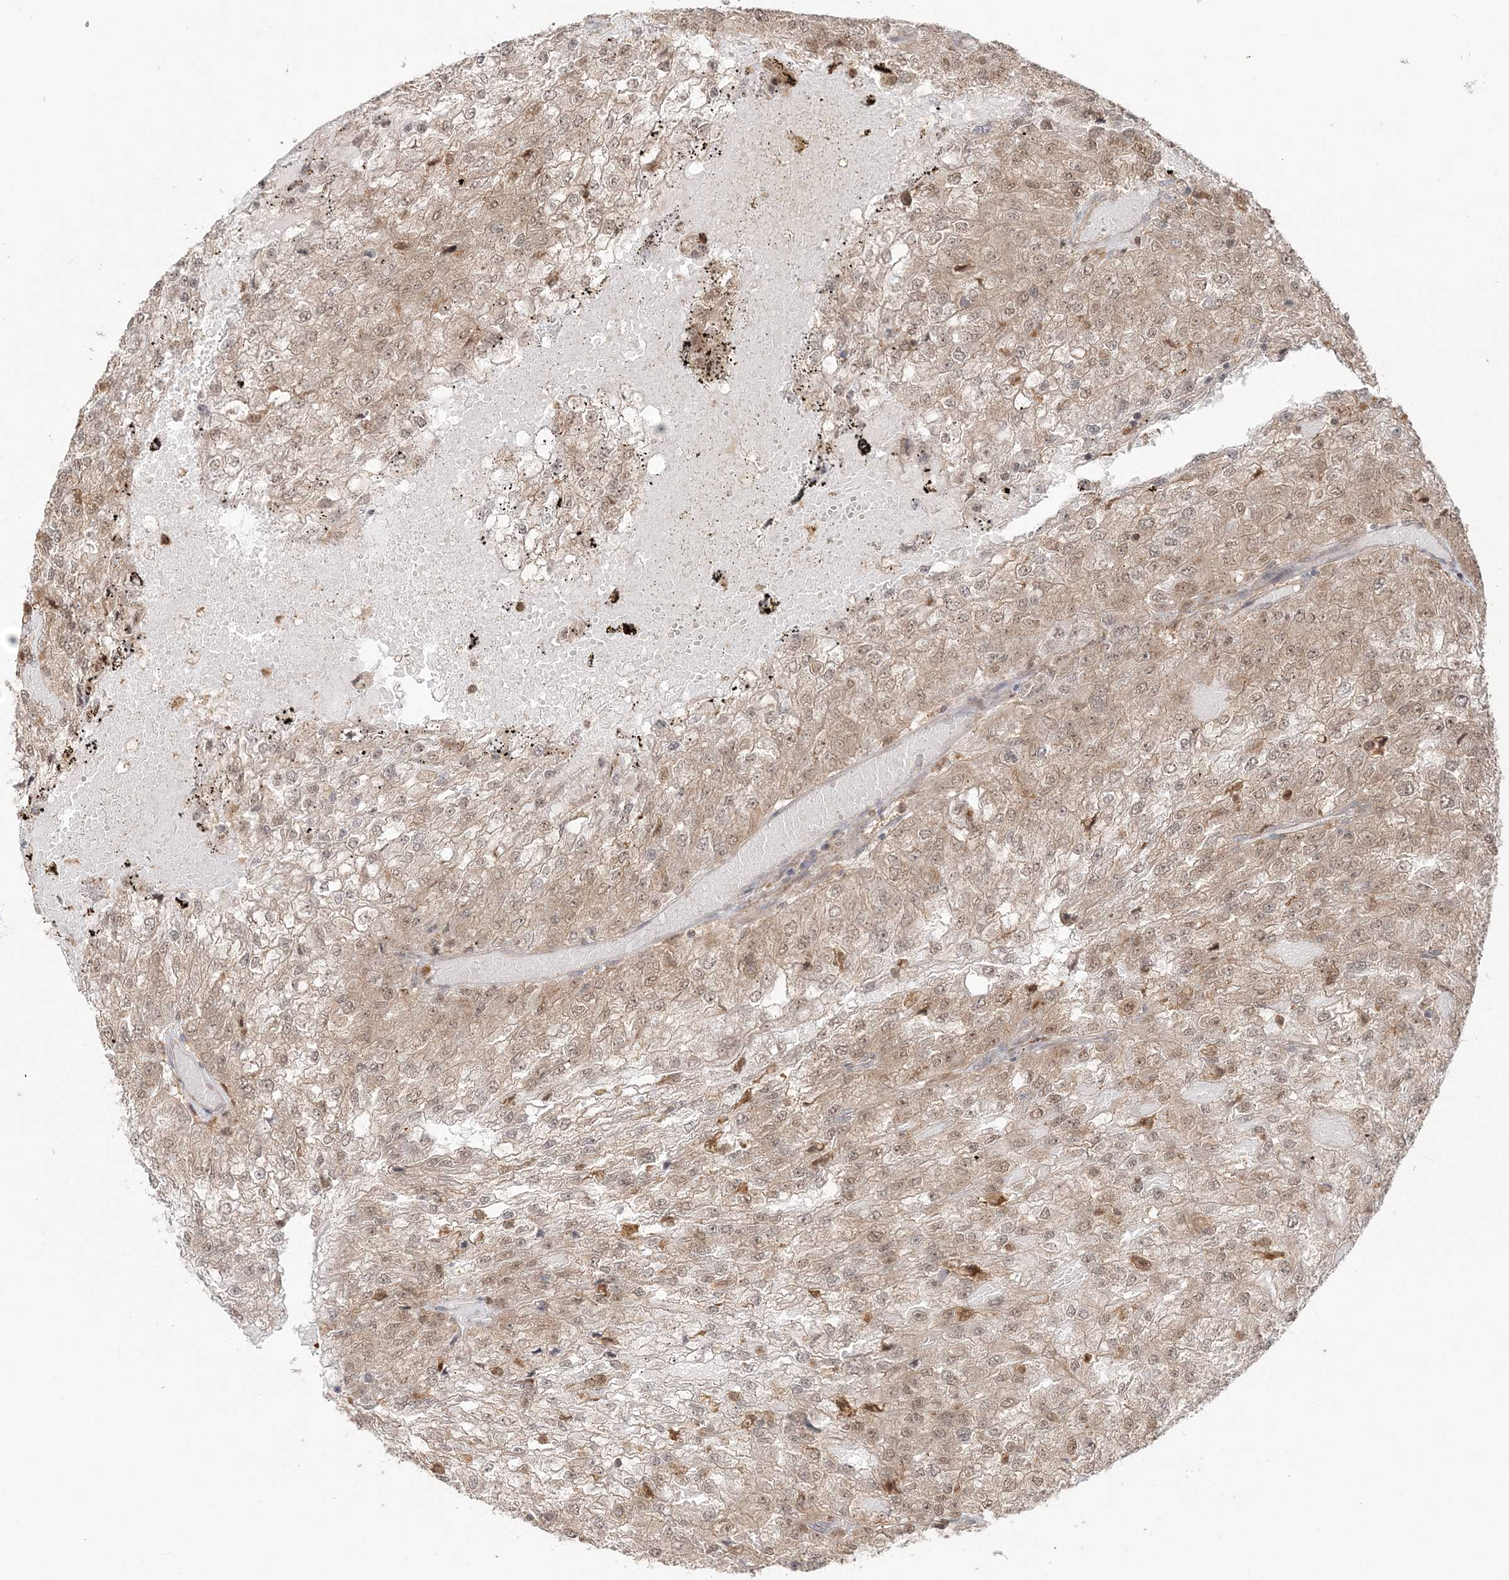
{"staining": {"intensity": "moderate", "quantity": ">75%", "location": "cytoplasmic/membranous,nuclear"}, "tissue": "renal cancer", "cell_type": "Tumor cells", "image_type": "cancer", "snomed": [{"axis": "morphology", "description": "Adenocarcinoma, NOS"}, {"axis": "topography", "description": "Kidney"}], "caption": "Renal cancer was stained to show a protein in brown. There is medium levels of moderate cytoplasmic/membranous and nuclear expression in approximately >75% of tumor cells. Nuclei are stained in blue.", "gene": "CAB39", "patient": {"sex": "female", "age": 54}}